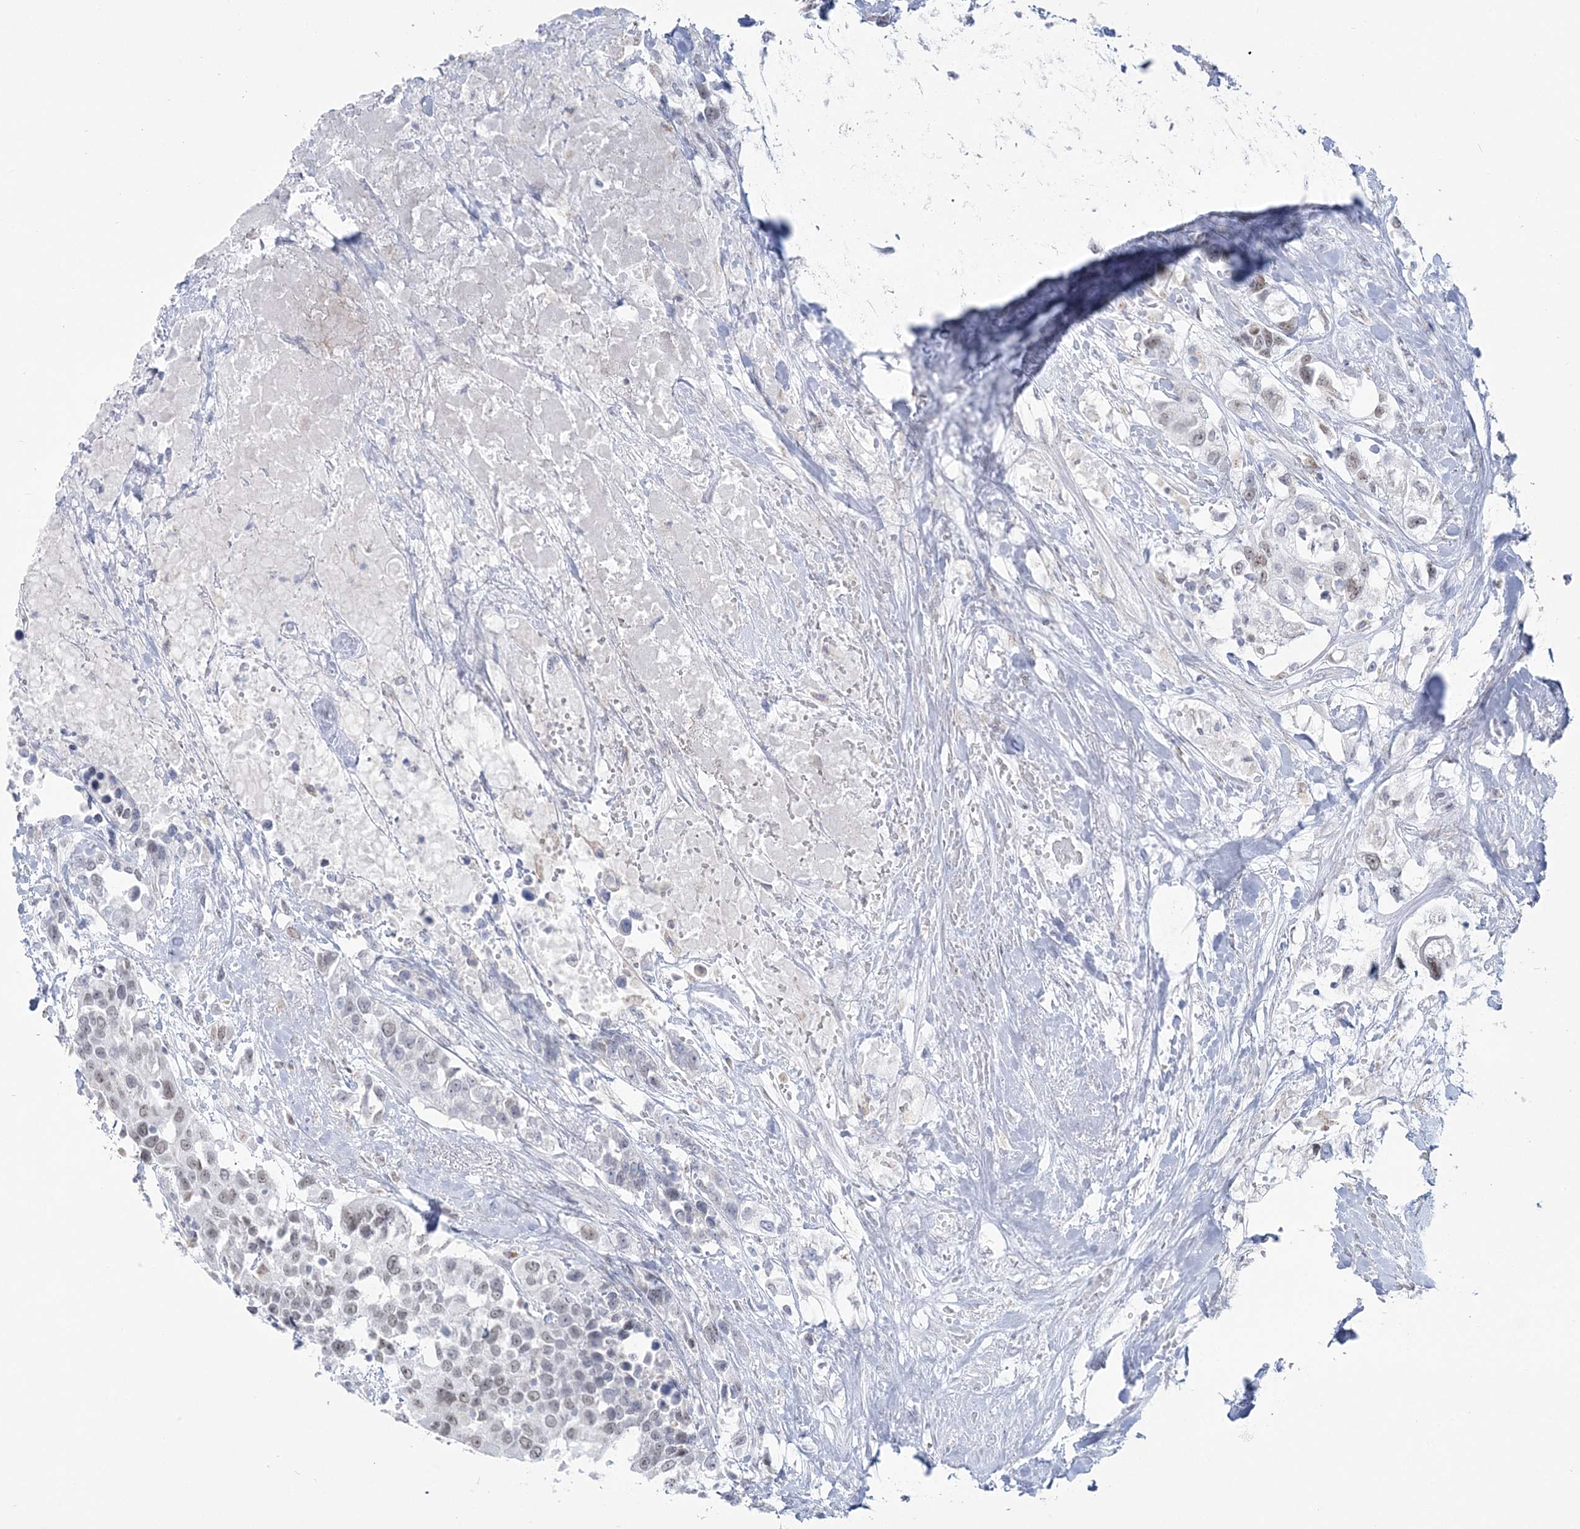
{"staining": {"intensity": "weak", "quantity": "25%-75%", "location": "nuclear"}, "tissue": "urothelial cancer", "cell_type": "Tumor cells", "image_type": "cancer", "snomed": [{"axis": "morphology", "description": "Urothelial carcinoma, High grade"}, {"axis": "topography", "description": "Urinary bladder"}], "caption": "Urothelial carcinoma (high-grade) was stained to show a protein in brown. There is low levels of weak nuclear positivity in approximately 25%-75% of tumor cells.", "gene": "ZNF843", "patient": {"sex": "female", "age": 80}}